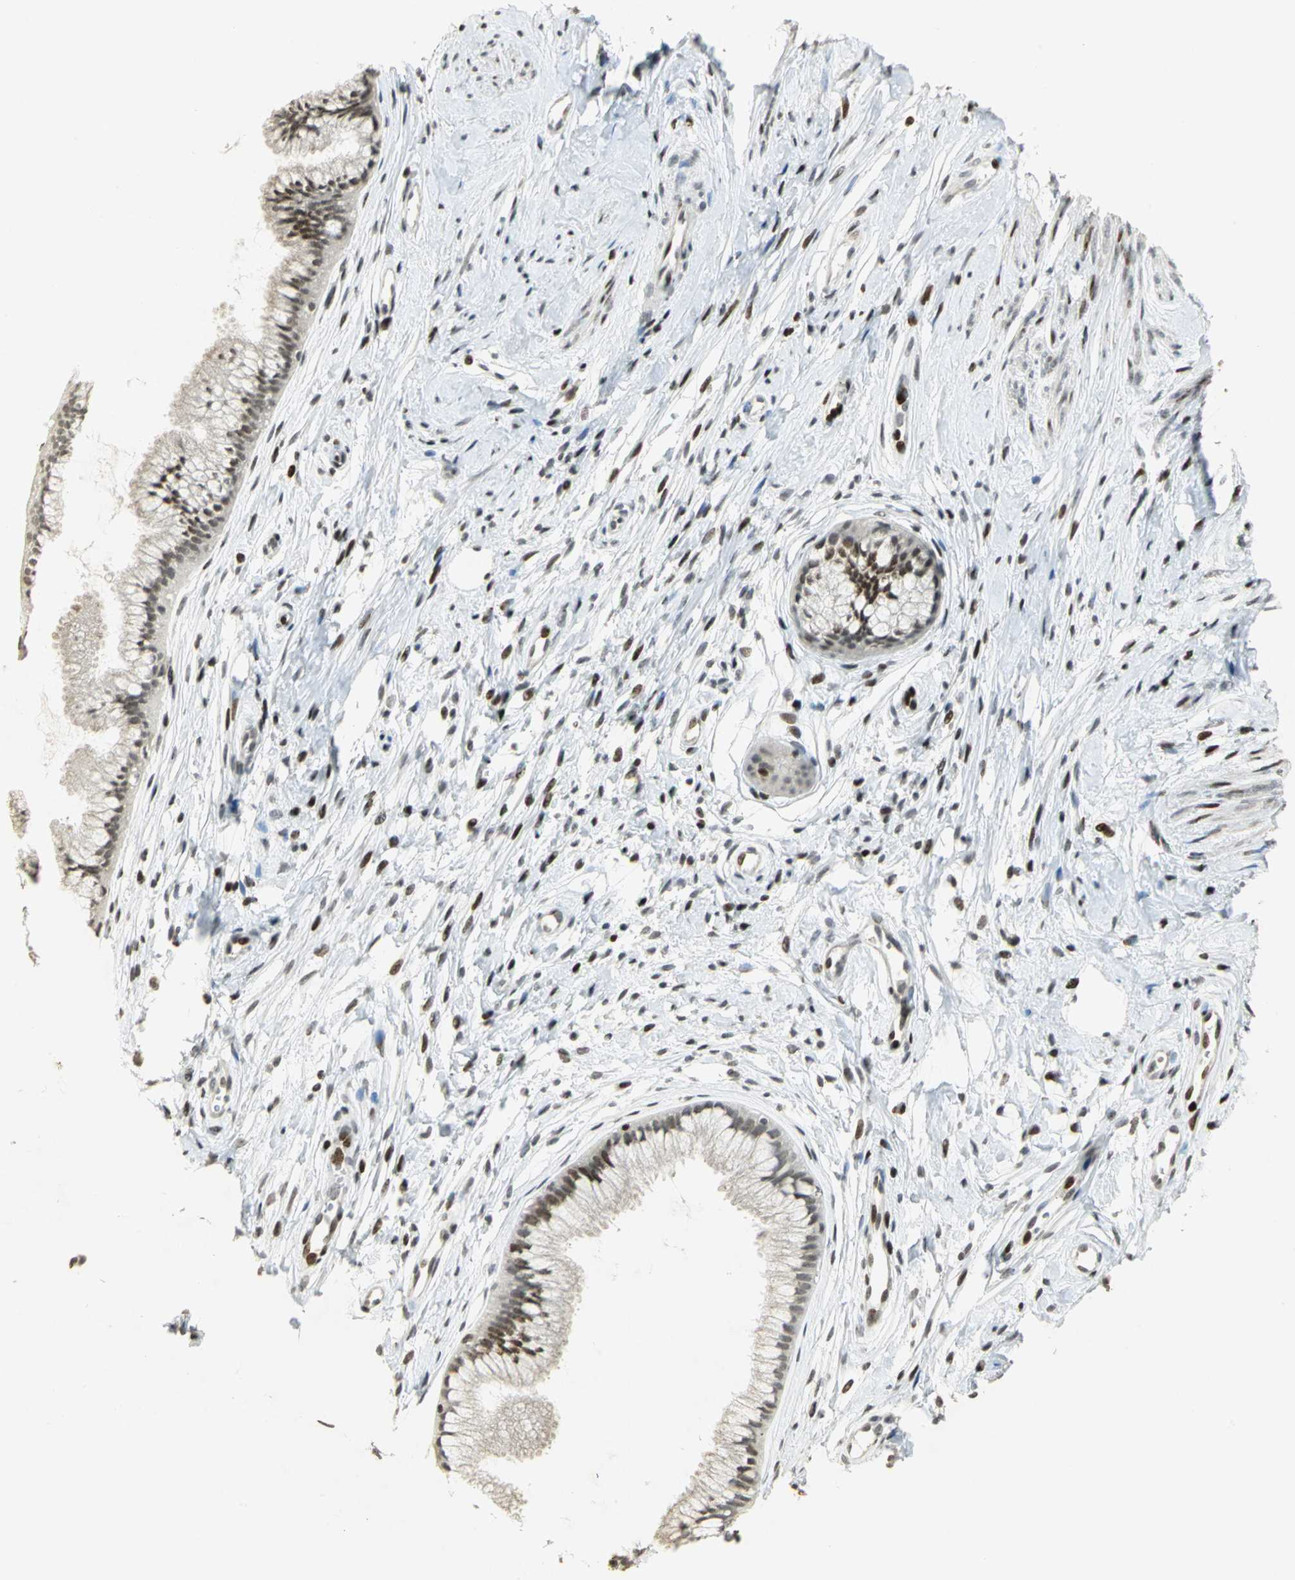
{"staining": {"intensity": "moderate", "quantity": "25%-75%", "location": "nuclear"}, "tissue": "cervix", "cell_type": "Glandular cells", "image_type": "normal", "snomed": [{"axis": "morphology", "description": "Normal tissue, NOS"}, {"axis": "topography", "description": "Cervix"}], "caption": "Immunohistochemical staining of unremarkable human cervix exhibits medium levels of moderate nuclear expression in approximately 25%-75% of glandular cells.", "gene": "KDM1A", "patient": {"sex": "female", "age": 39}}